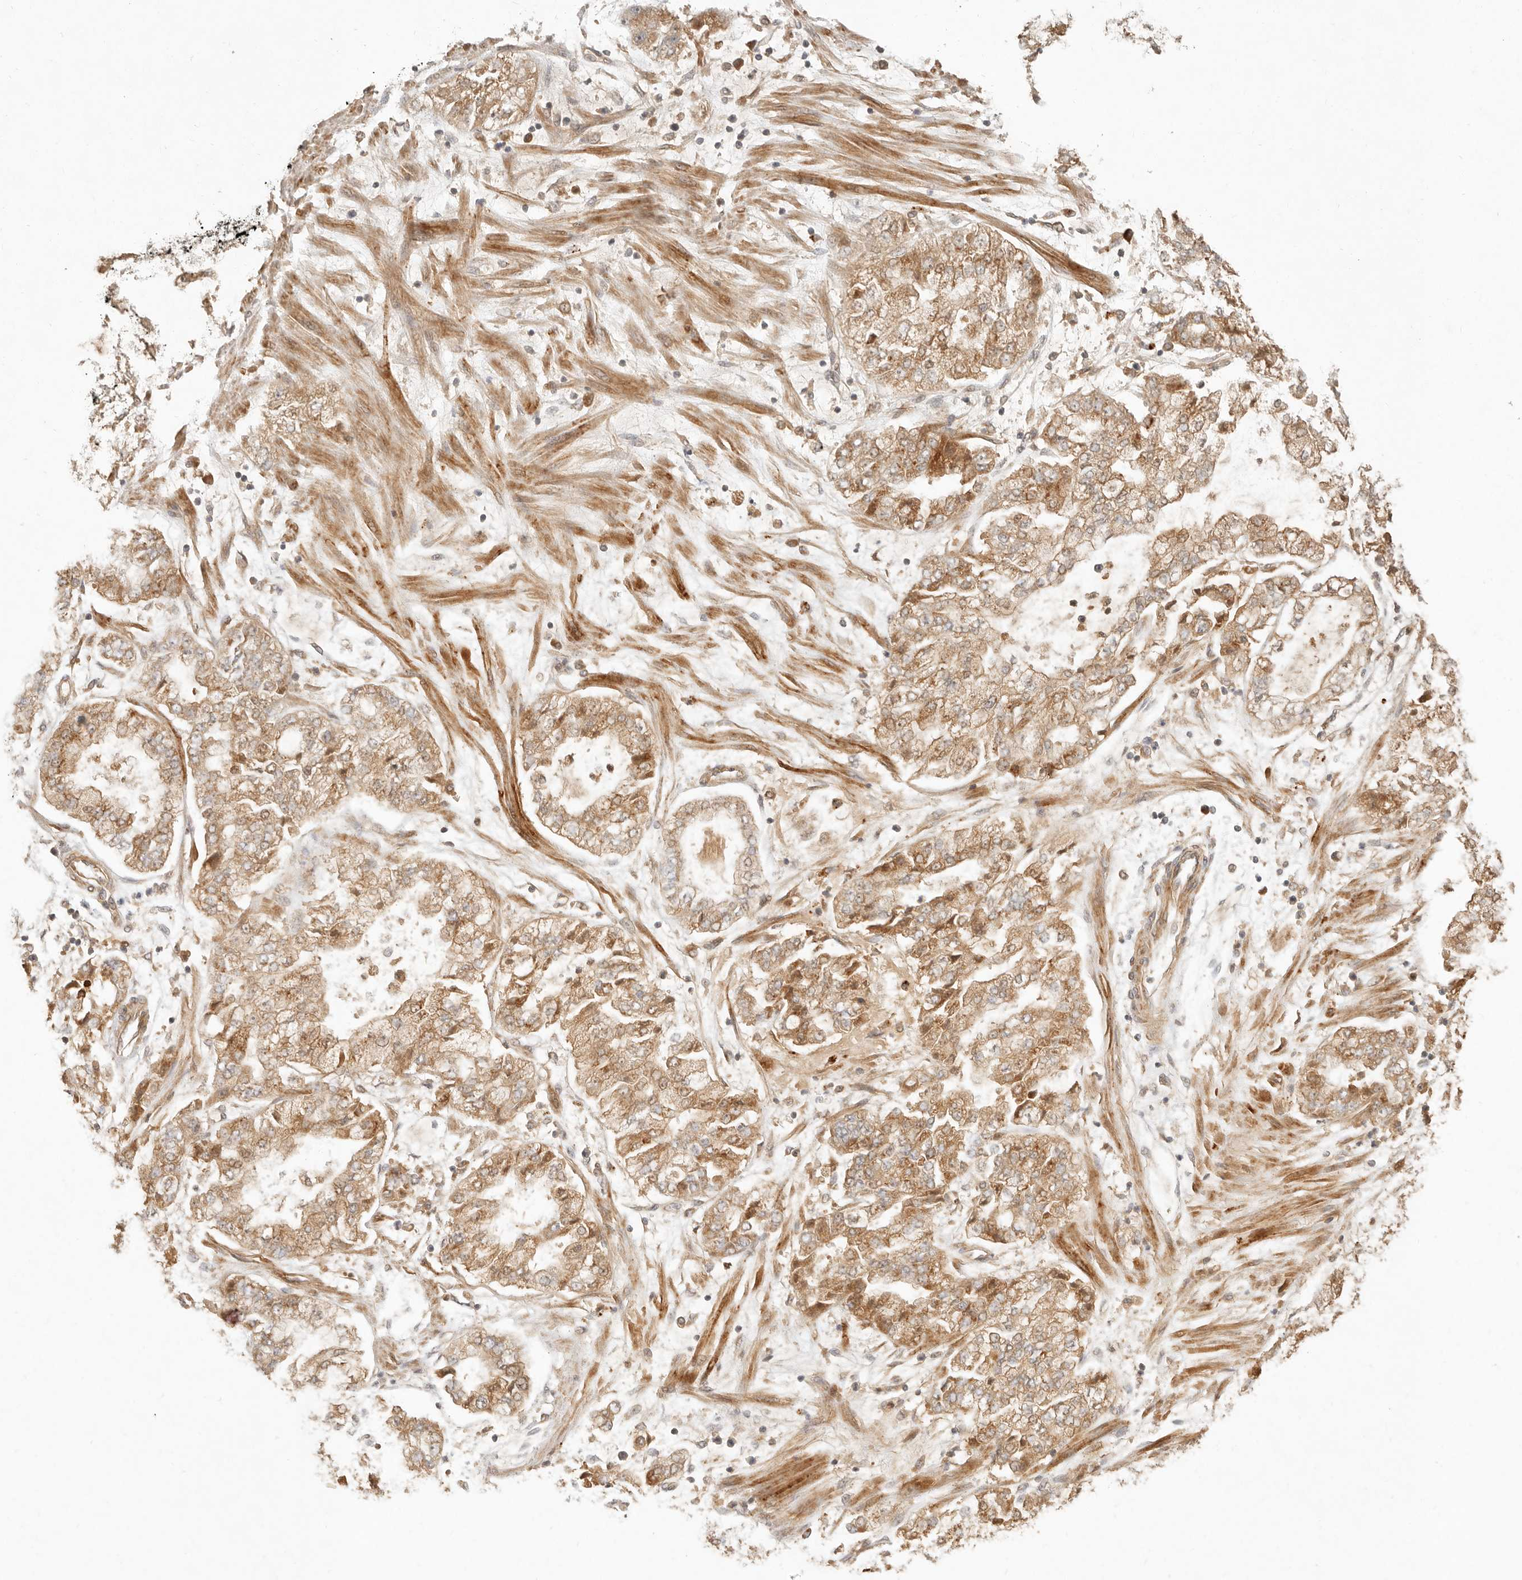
{"staining": {"intensity": "moderate", "quantity": ">75%", "location": "cytoplasmic/membranous"}, "tissue": "stomach cancer", "cell_type": "Tumor cells", "image_type": "cancer", "snomed": [{"axis": "morphology", "description": "Adenocarcinoma, NOS"}, {"axis": "topography", "description": "Stomach"}], "caption": "Stomach adenocarcinoma stained with a brown dye reveals moderate cytoplasmic/membranous positive staining in approximately >75% of tumor cells.", "gene": "ANKRD61", "patient": {"sex": "male", "age": 76}}